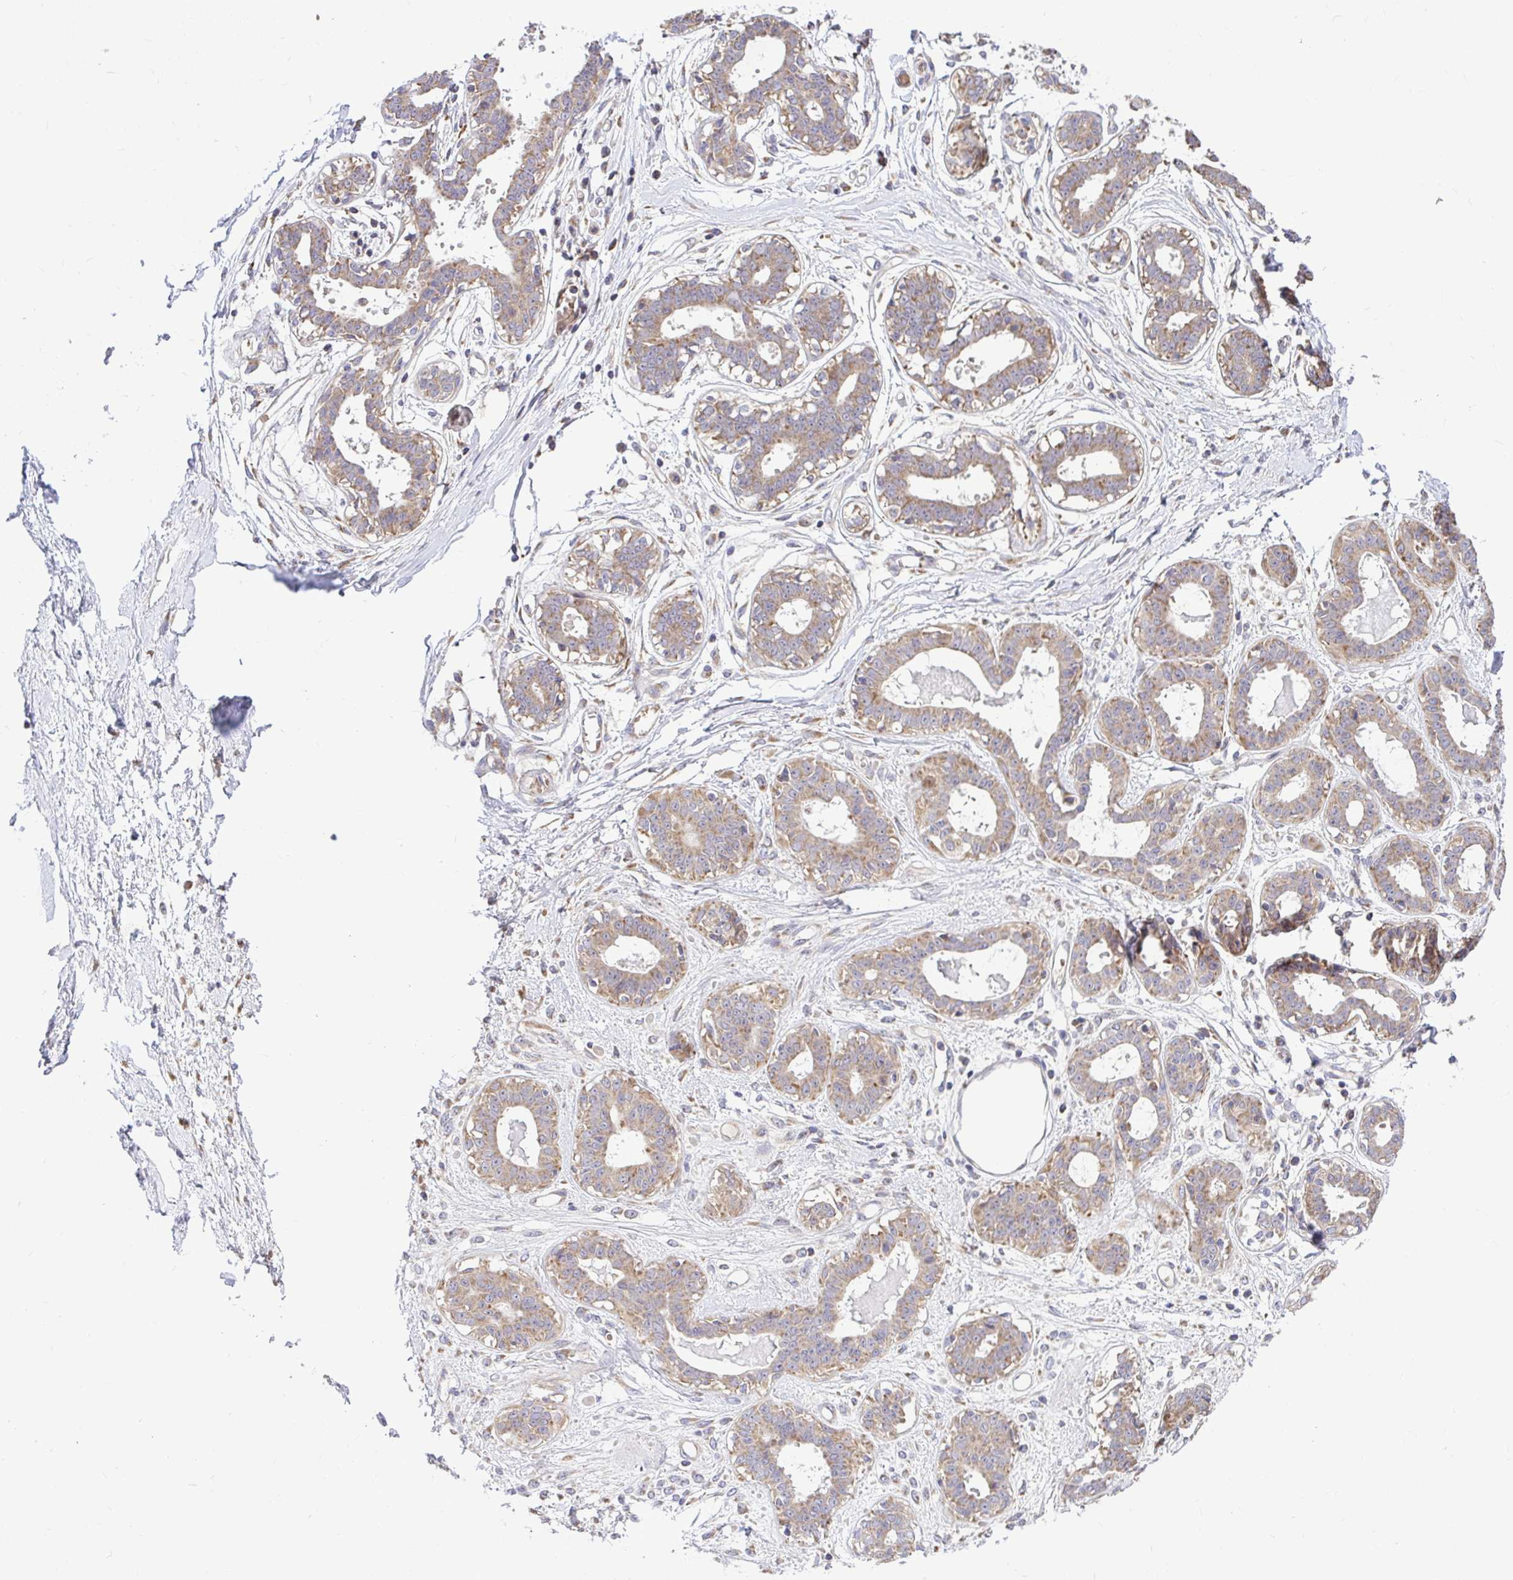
{"staining": {"intensity": "negative", "quantity": "none", "location": "none"}, "tissue": "breast", "cell_type": "Adipocytes", "image_type": "normal", "snomed": [{"axis": "morphology", "description": "Normal tissue, NOS"}, {"axis": "topography", "description": "Breast"}], "caption": "There is no significant staining in adipocytes of breast. The staining is performed using DAB (3,3'-diaminobenzidine) brown chromogen with nuclei counter-stained in using hematoxylin.", "gene": "VTI1B", "patient": {"sex": "female", "age": 45}}